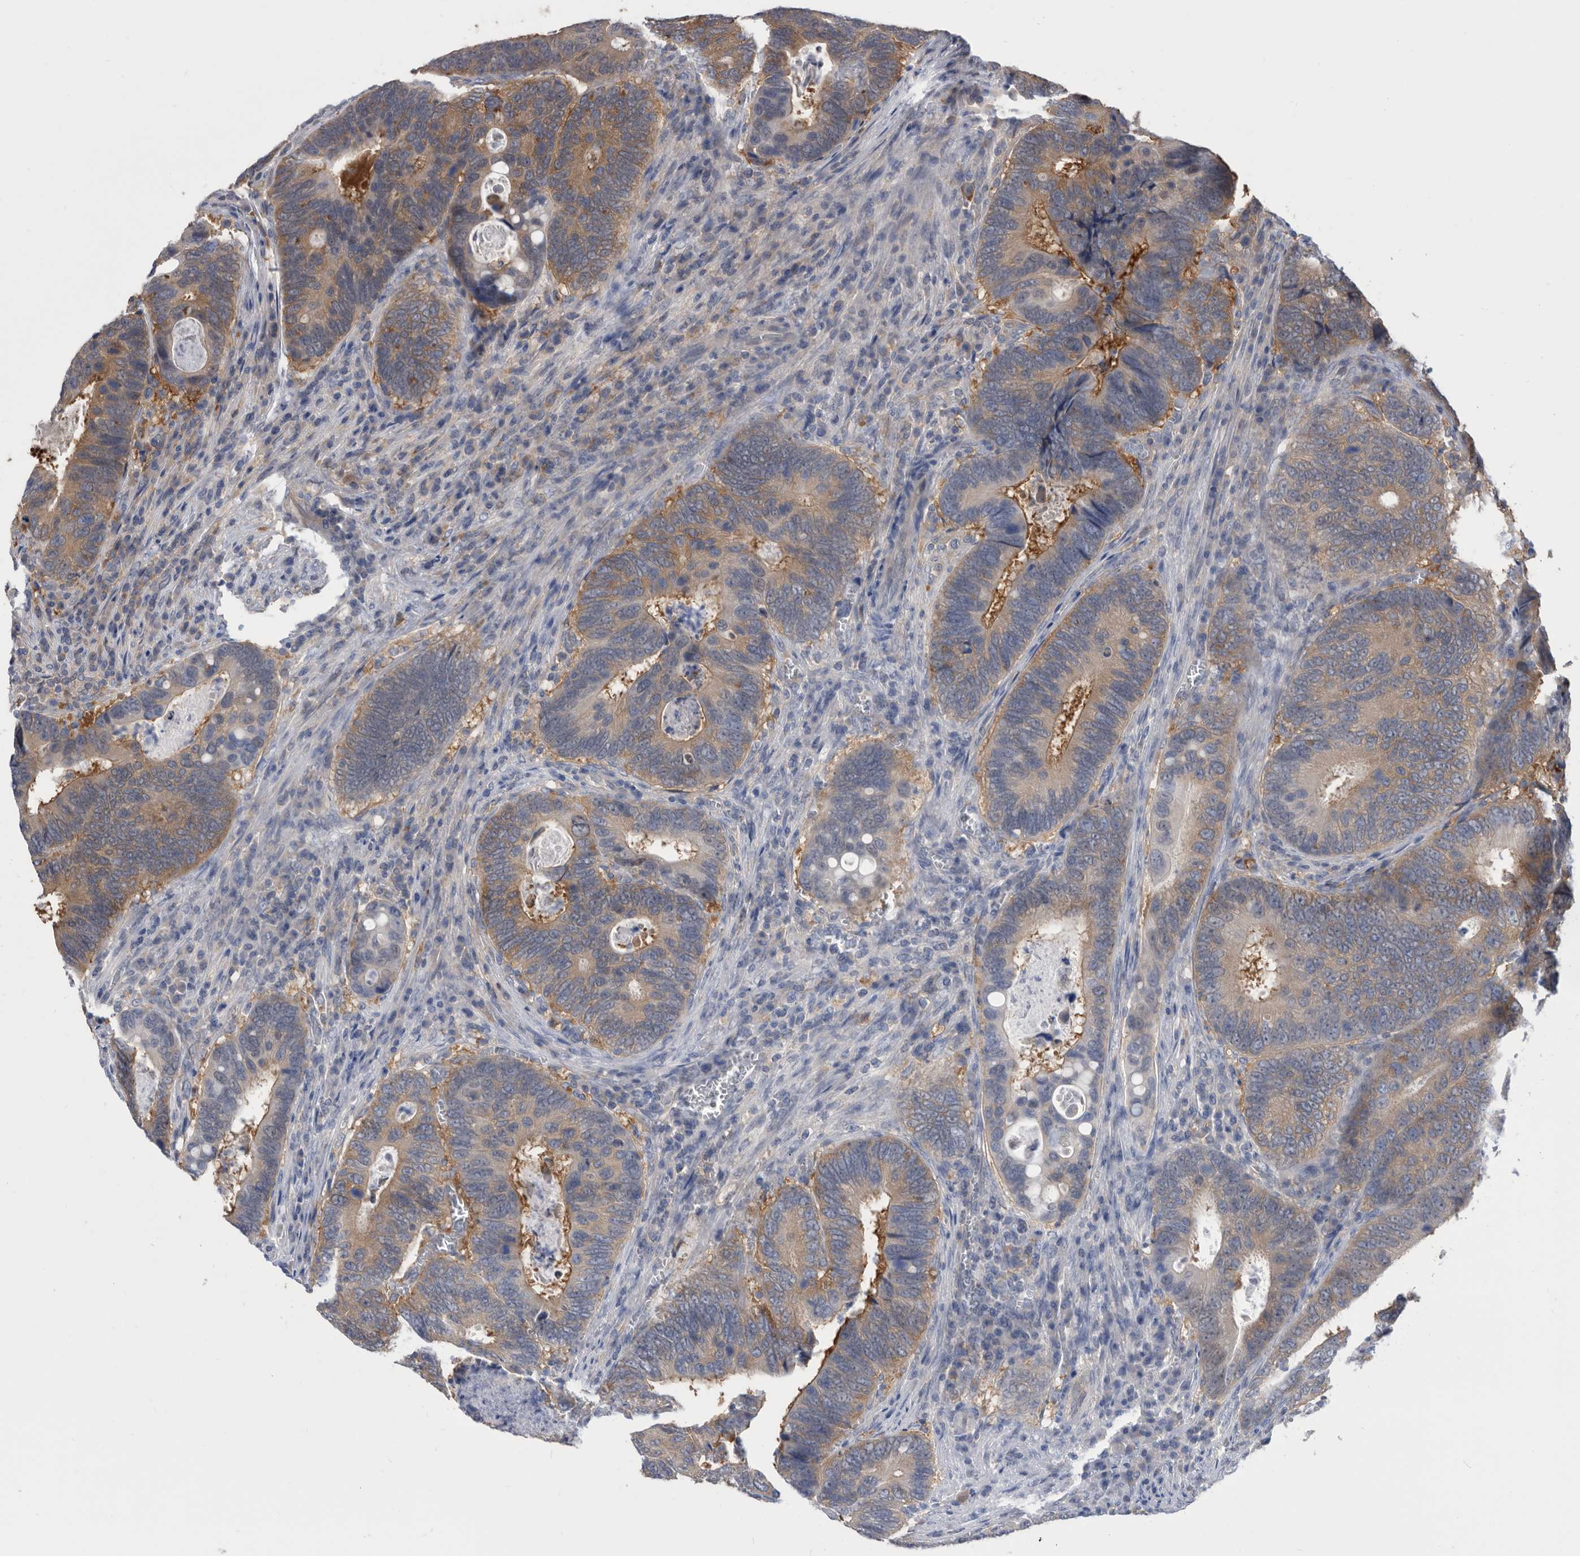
{"staining": {"intensity": "weak", "quantity": ">75%", "location": "cytoplasmic/membranous"}, "tissue": "colorectal cancer", "cell_type": "Tumor cells", "image_type": "cancer", "snomed": [{"axis": "morphology", "description": "Adenocarcinoma, NOS"}, {"axis": "topography", "description": "Colon"}], "caption": "Protein expression analysis of colorectal cancer exhibits weak cytoplasmic/membranous positivity in approximately >75% of tumor cells.", "gene": "CCT4", "patient": {"sex": "male", "age": 72}}